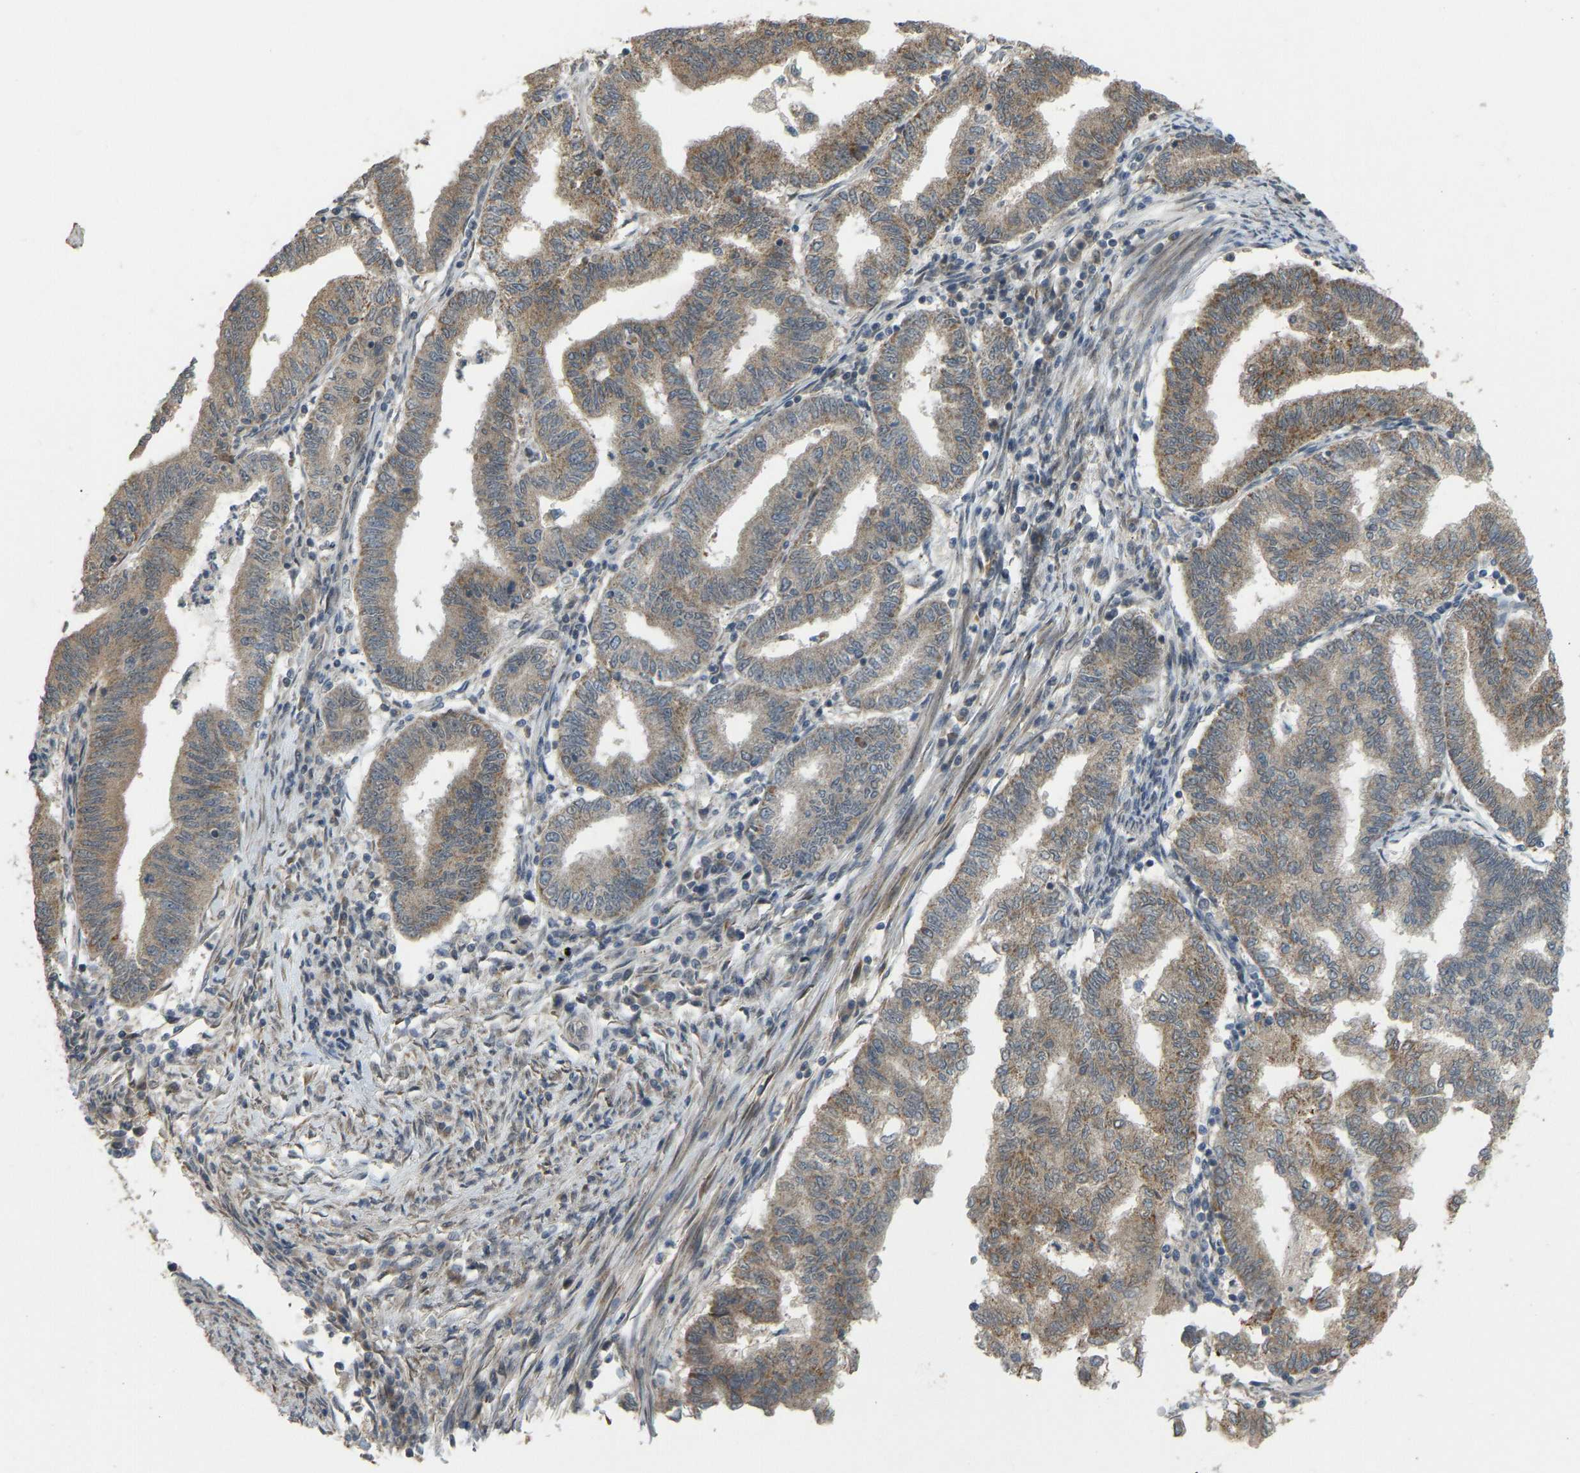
{"staining": {"intensity": "moderate", "quantity": ">75%", "location": "cytoplasmic/membranous"}, "tissue": "endometrial cancer", "cell_type": "Tumor cells", "image_type": "cancer", "snomed": [{"axis": "morphology", "description": "Polyp, NOS"}, {"axis": "morphology", "description": "Adenocarcinoma, NOS"}, {"axis": "morphology", "description": "Adenoma, NOS"}, {"axis": "topography", "description": "Endometrium"}], "caption": "Immunohistochemical staining of endometrial cancer (adenoma) shows medium levels of moderate cytoplasmic/membranous expression in approximately >75% of tumor cells.", "gene": "ACADS", "patient": {"sex": "female", "age": 79}}